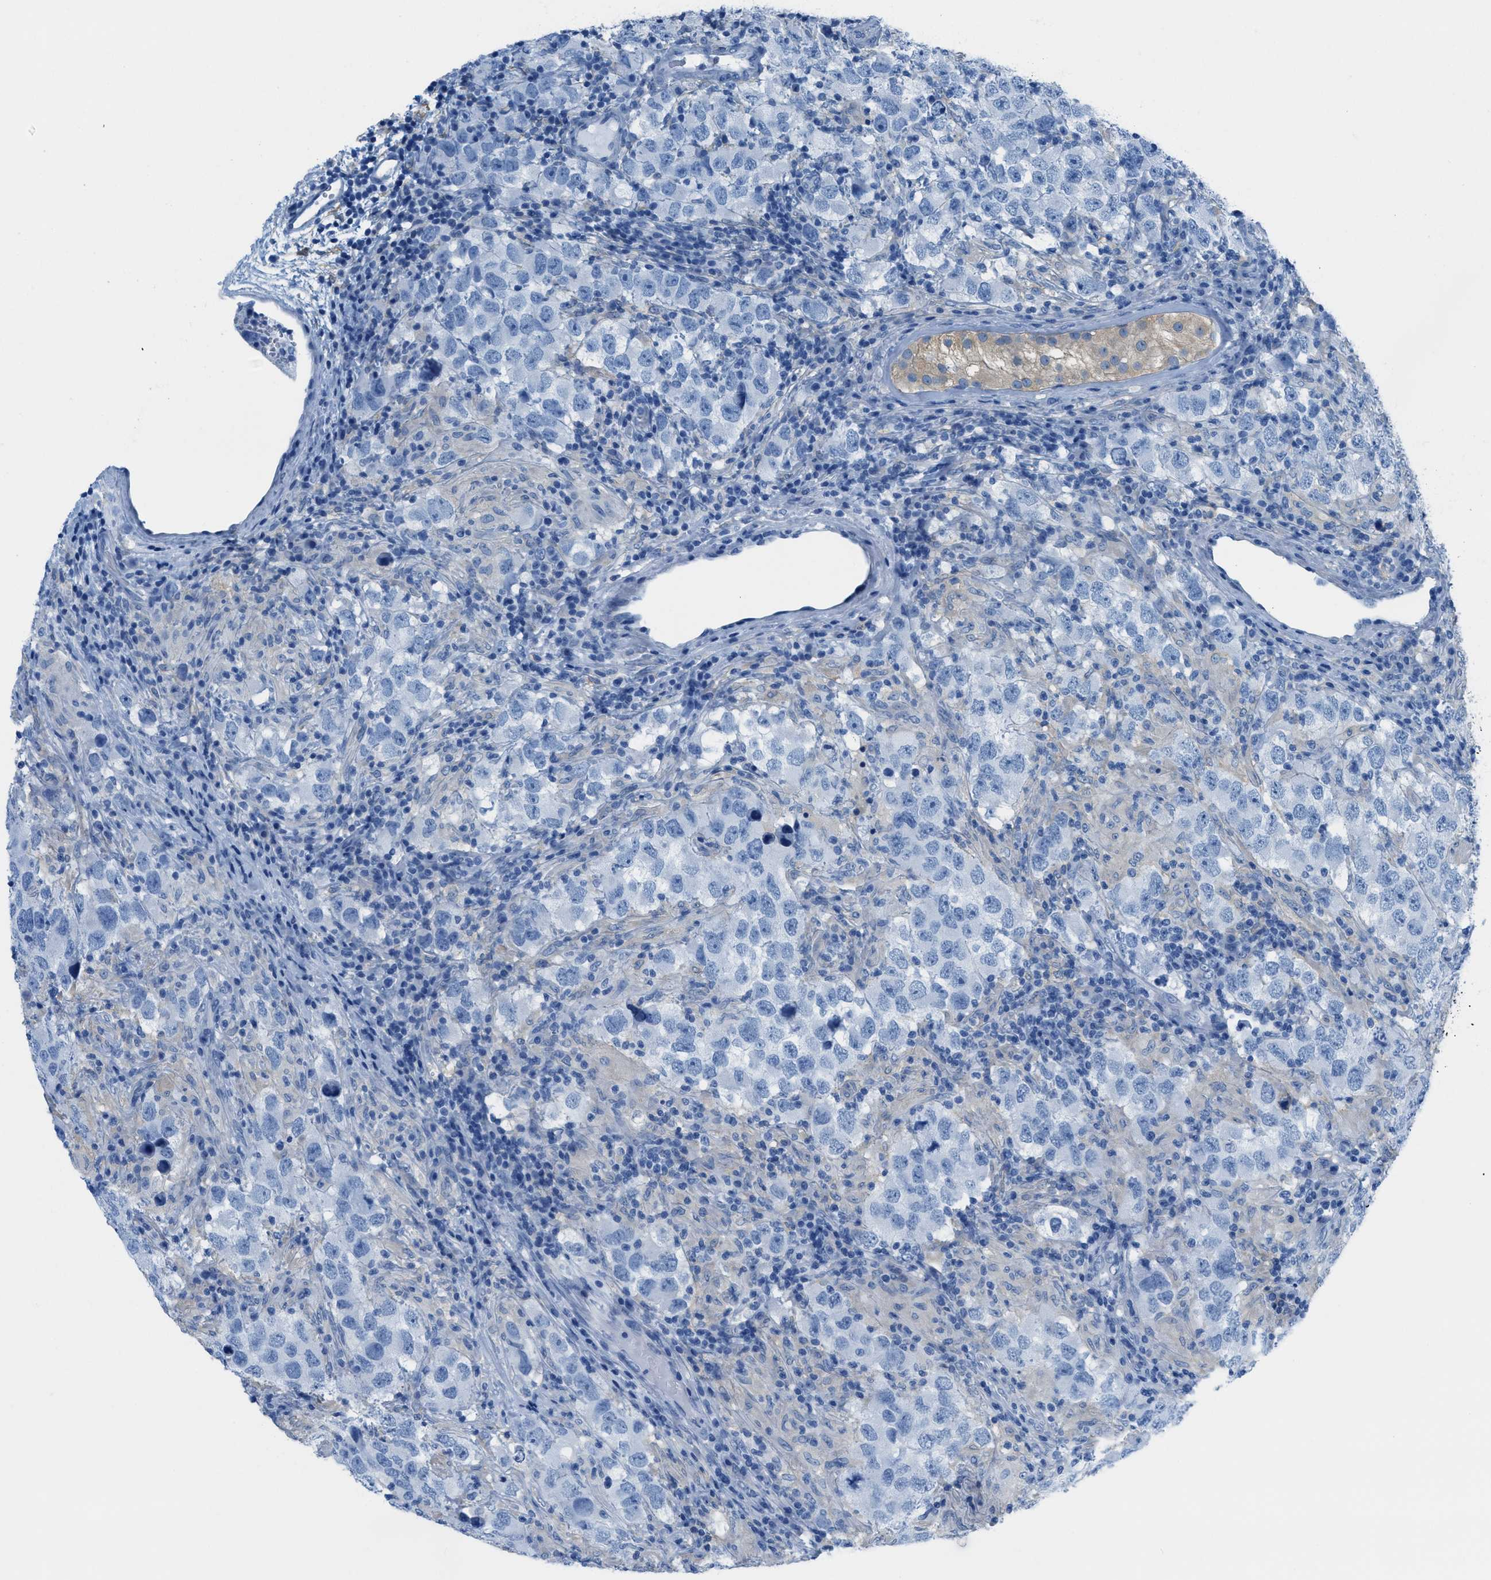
{"staining": {"intensity": "negative", "quantity": "none", "location": "none"}, "tissue": "testis cancer", "cell_type": "Tumor cells", "image_type": "cancer", "snomed": [{"axis": "morphology", "description": "Carcinoma, Embryonal, NOS"}, {"axis": "topography", "description": "Testis"}], "caption": "High power microscopy image of an immunohistochemistry (IHC) micrograph of testis cancer, revealing no significant staining in tumor cells.", "gene": "ASGR1", "patient": {"sex": "male", "age": 21}}